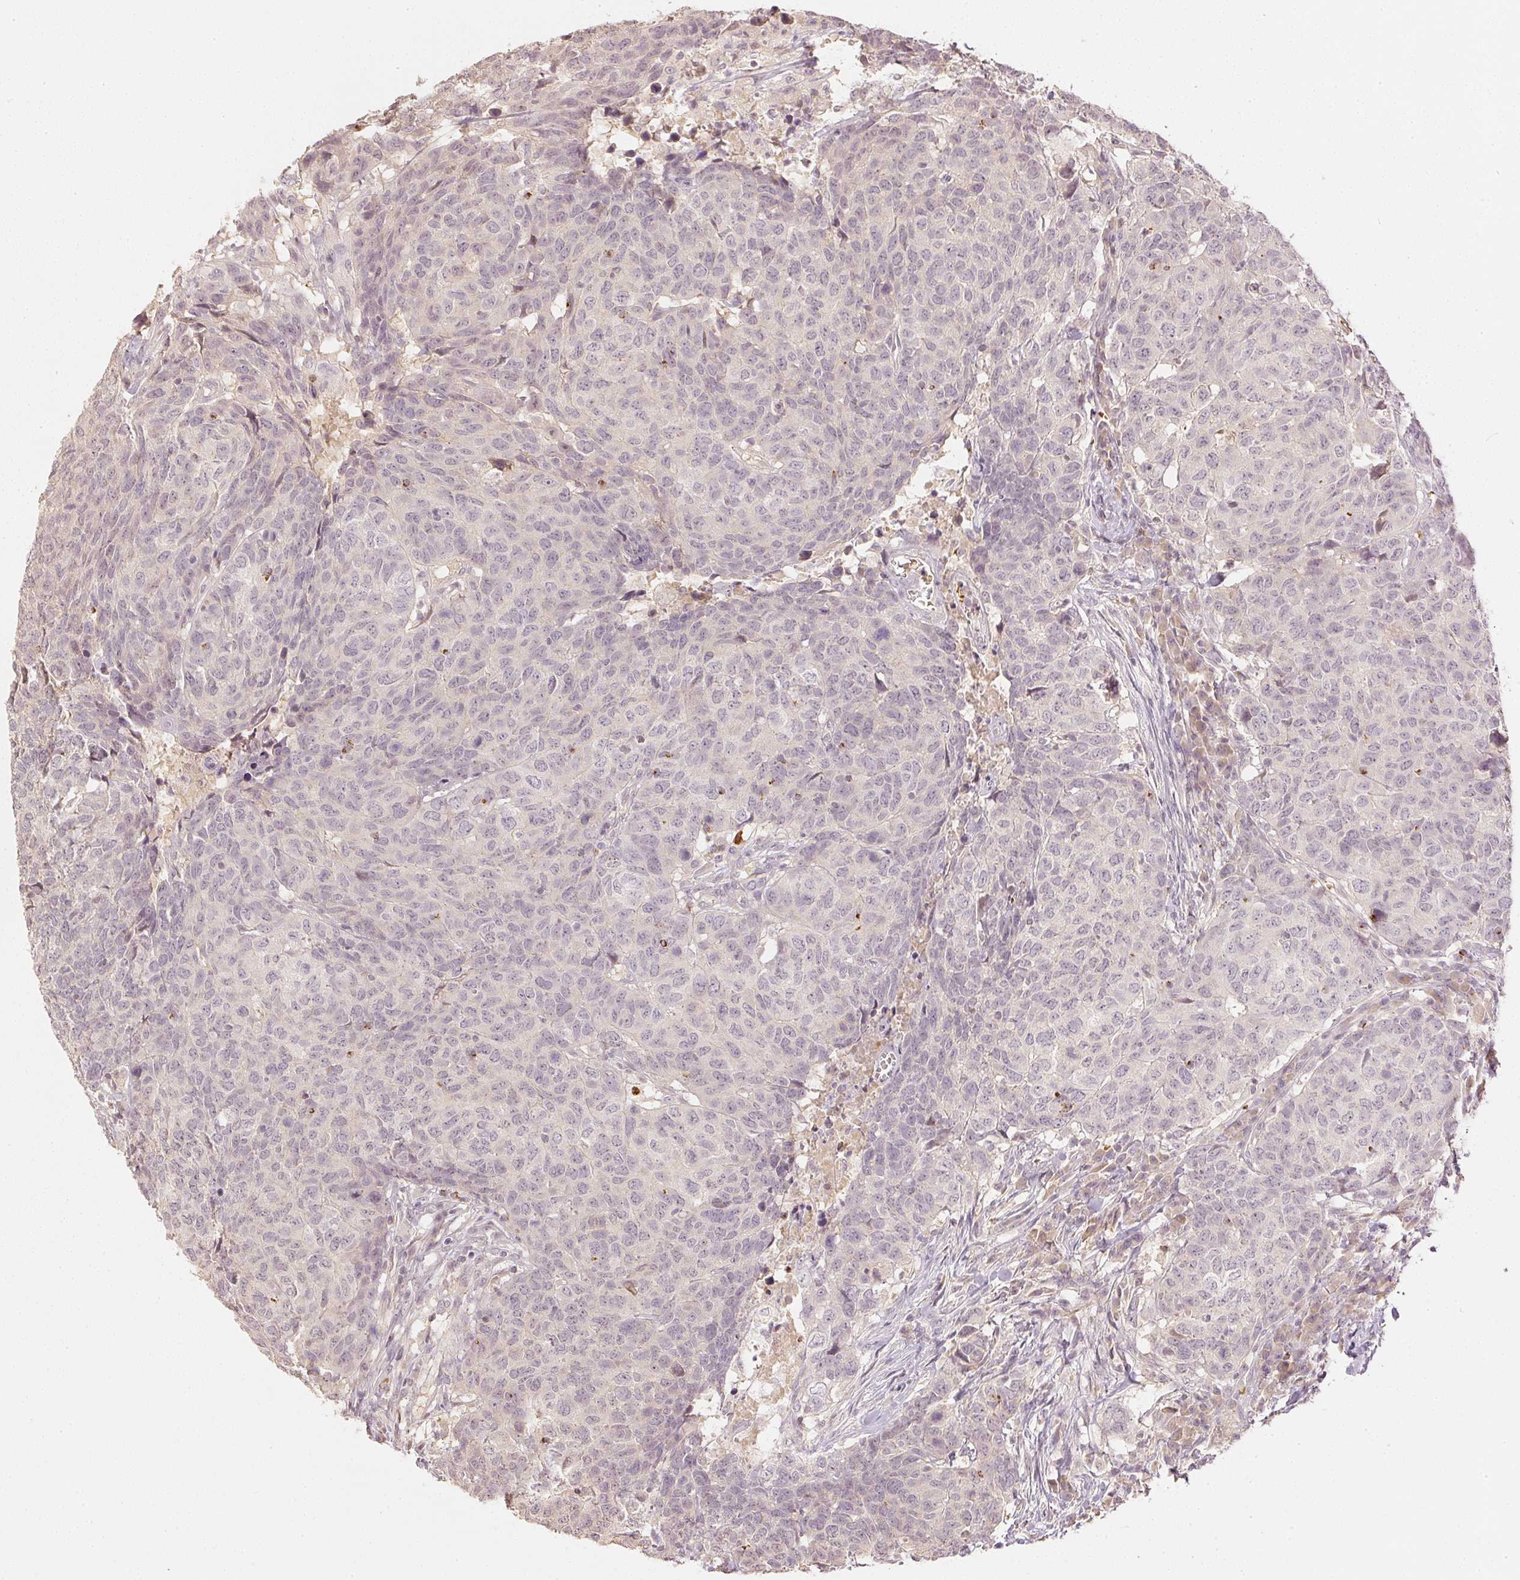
{"staining": {"intensity": "negative", "quantity": "none", "location": "none"}, "tissue": "head and neck cancer", "cell_type": "Tumor cells", "image_type": "cancer", "snomed": [{"axis": "morphology", "description": "Normal tissue, NOS"}, {"axis": "morphology", "description": "Squamous cell carcinoma, NOS"}, {"axis": "topography", "description": "Skeletal muscle"}, {"axis": "topography", "description": "Vascular tissue"}, {"axis": "topography", "description": "Peripheral nerve tissue"}, {"axis": "topography", "description": "Head-Neck"}], "caption": "A high-resolution micrograph shows immunohistochemistry staining of head and neck cancer, which reveals no significant positivity in tumor cells.", "gene": "GZMA", "patient": {"sex": "male", "age": 66}}